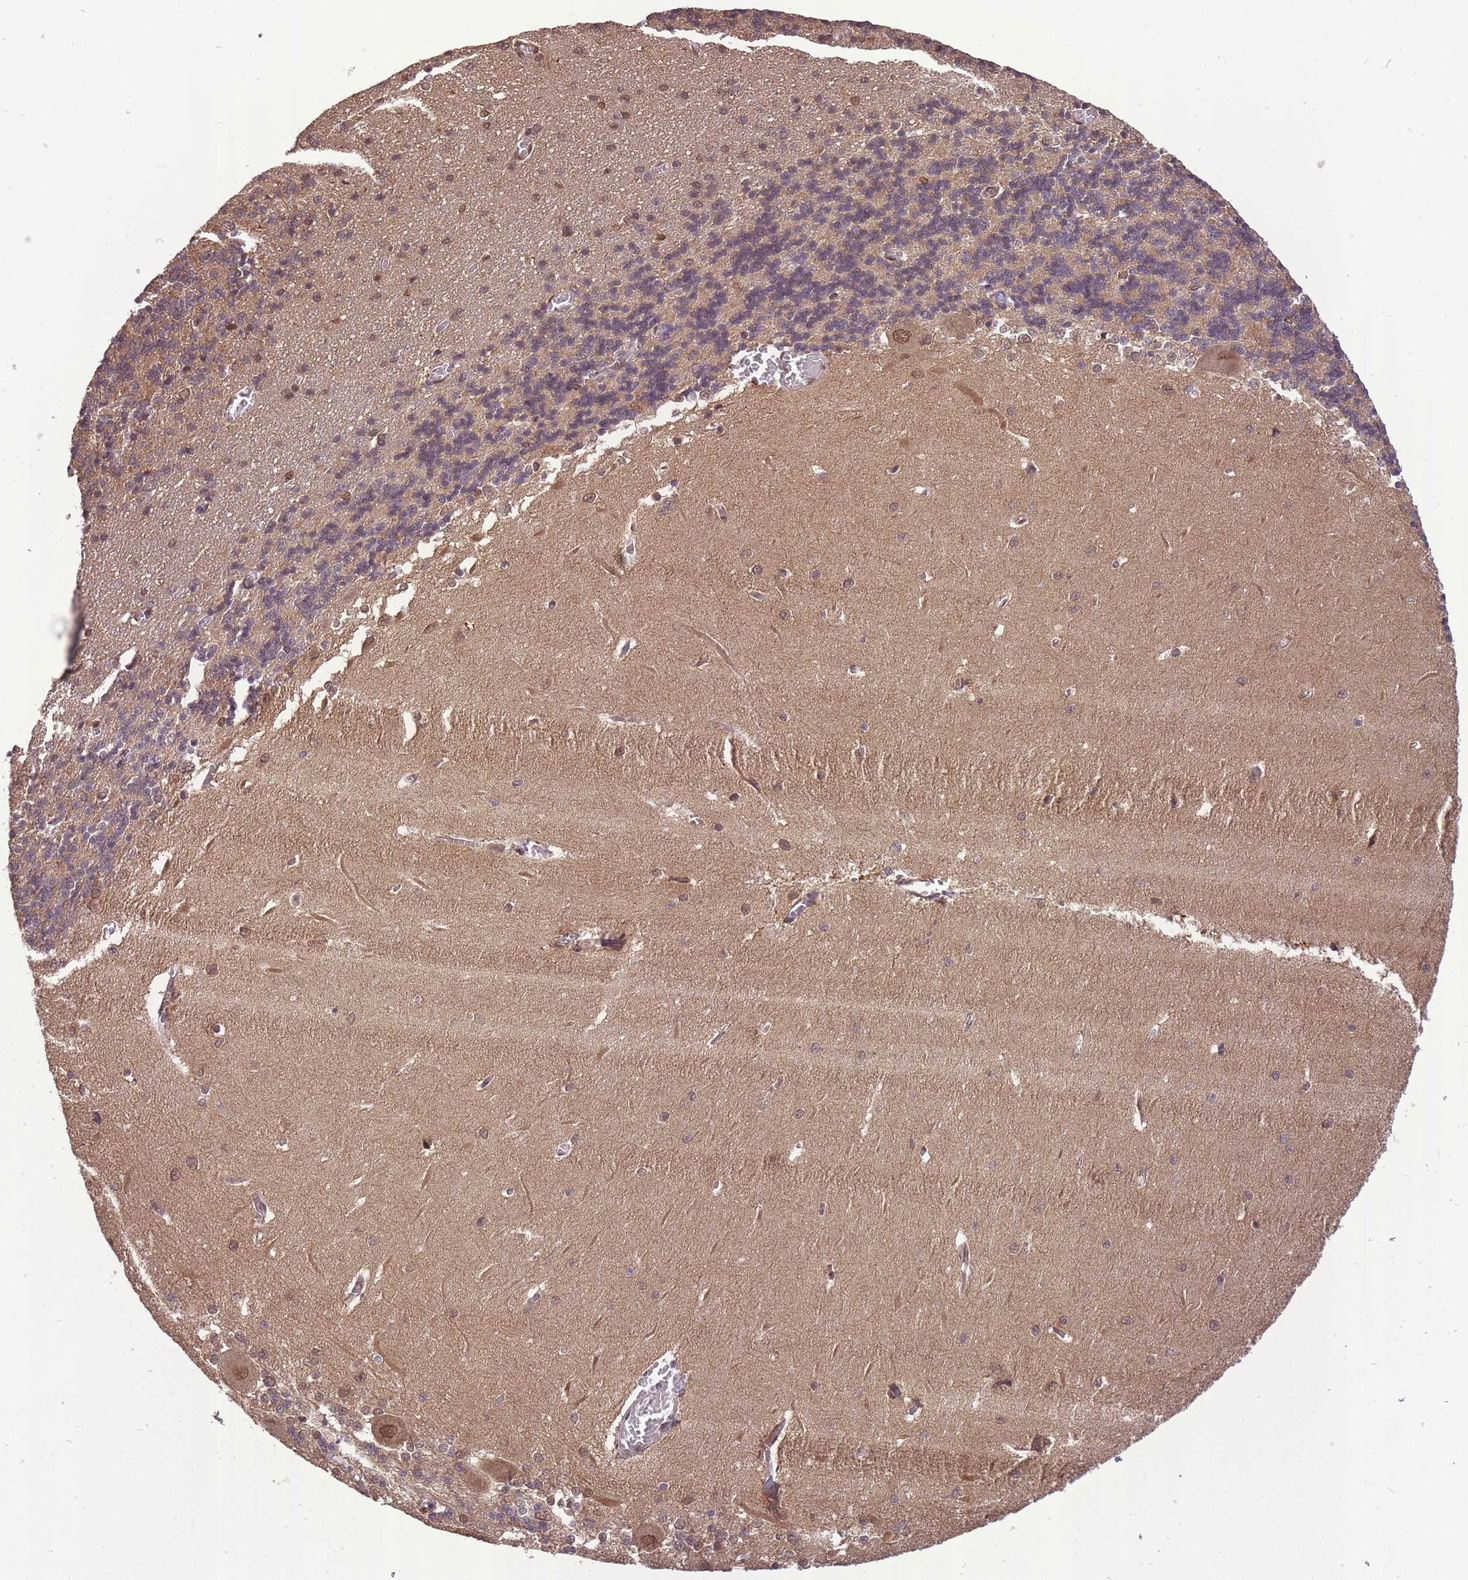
{"staining": {"intensity": "moderate", "quantity": "<25%", "location": "nuclear"}, "tissue": "cerebellum", "cell_type": "Cells in granular layer", "image_type": "normal", "snomed": [{"axis": "morphology", "description": "Normal tissue, NOS"}, {"axis": "topography", "description": "Cerebellum"}], "caption": "Immunohistochemical staining of benign cerebellum exhibits moderate nuclear protein expression in about <25% of cells in granular layer.", "gene": "CDIP1", "patient": {"sex": "male", "age": 37}}